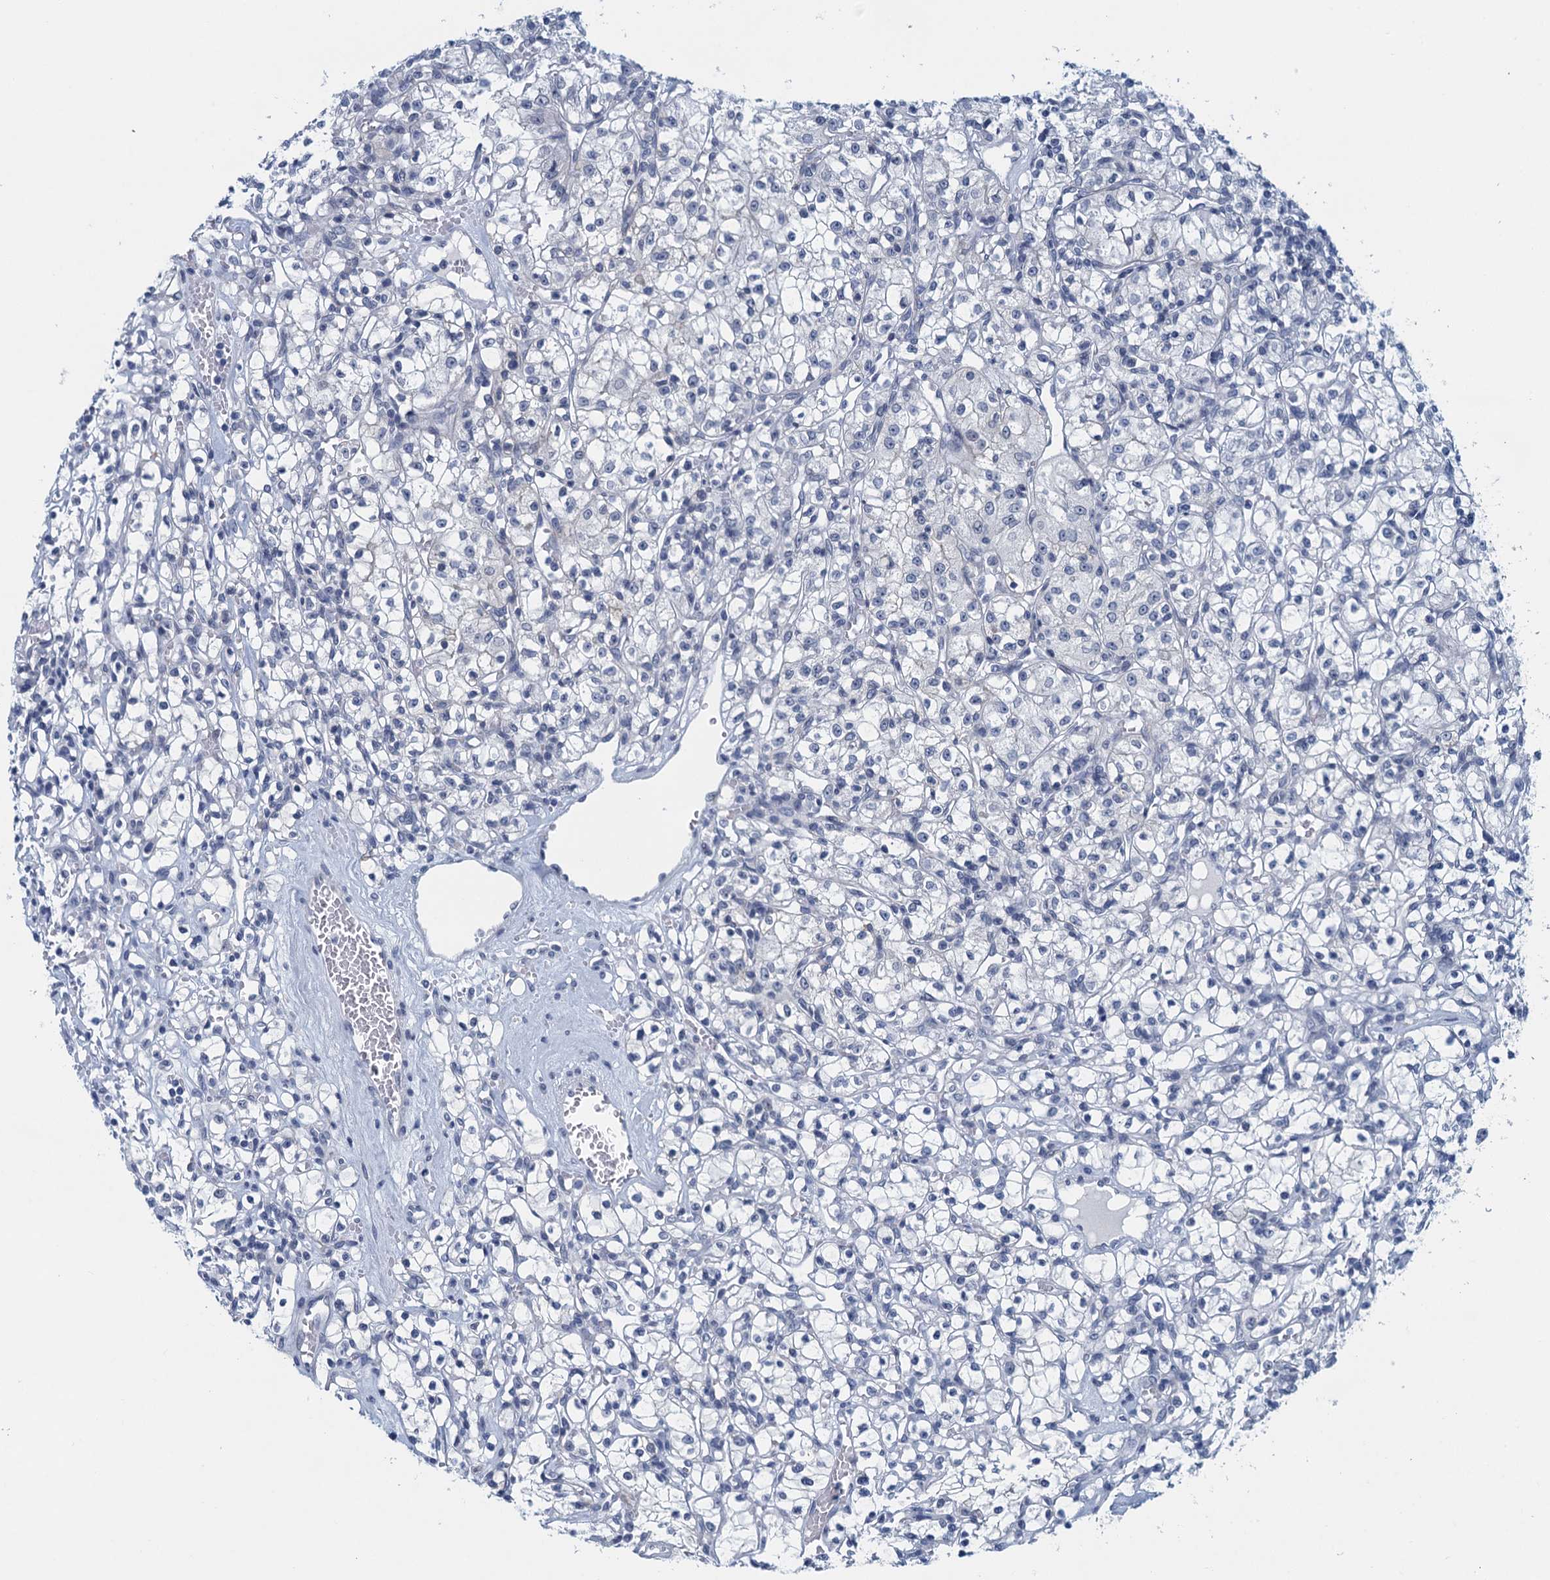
{"staining": {"intensity": "negative", "quantity": "none", "location": "none"}, "tissue": "renal cancer", "cell_type": "Tumor cells", "image_type": "cancer", "snomed": [{"axis": "morphology", "description": "Adenocarcinoma, NOS"}, {"axis": "topography", "description": "Kidney"}], "caption": "An image of renal cancer stained for a protein demonstrates no brown staining in tumor cells.", "gene": "ENSG00000131152", "patient": {"sex": "female", "age": 59}}